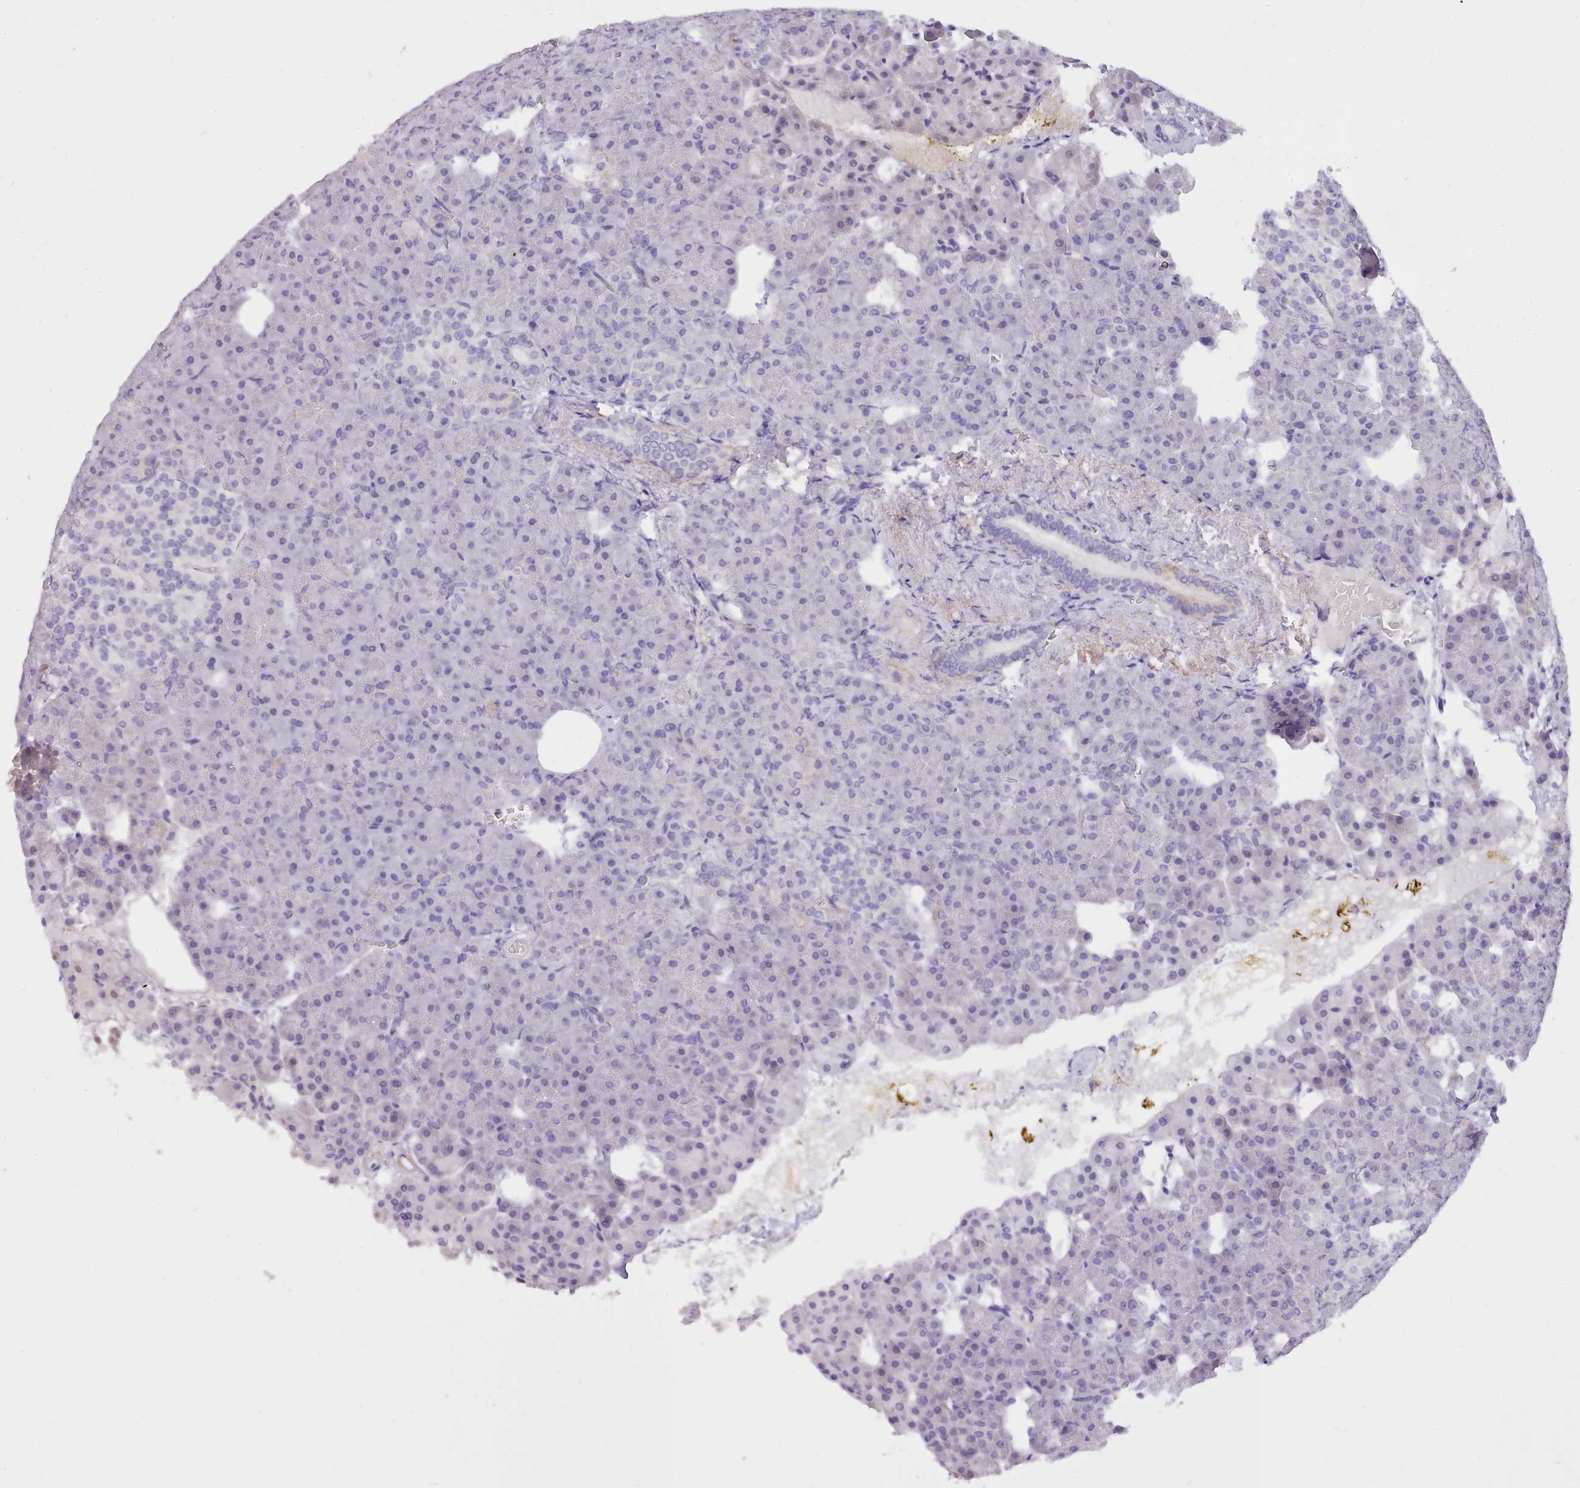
{"staining": {"intensity": "negative", "quantity": "none", "location": "none"}, "tissue": "pancreas", "cell_type": "Exocrine glandular cells", "image_type": "normal", "snomed": [{"axis": "morphology", "description": "Normal tissue, NOS"}, {"axis": "topography", "description": "Pancreas"}], "caption": "Immunohistochemistry (IHC) histopathology image of benign pancreas: pancreas stained with DAB (3,3'-diaminobenzidine) demonstrates no significant protein positivity in exocrine glandular cells.", "gene": "CYP2A13", "patient": {"sex": "female", "age": 74}}